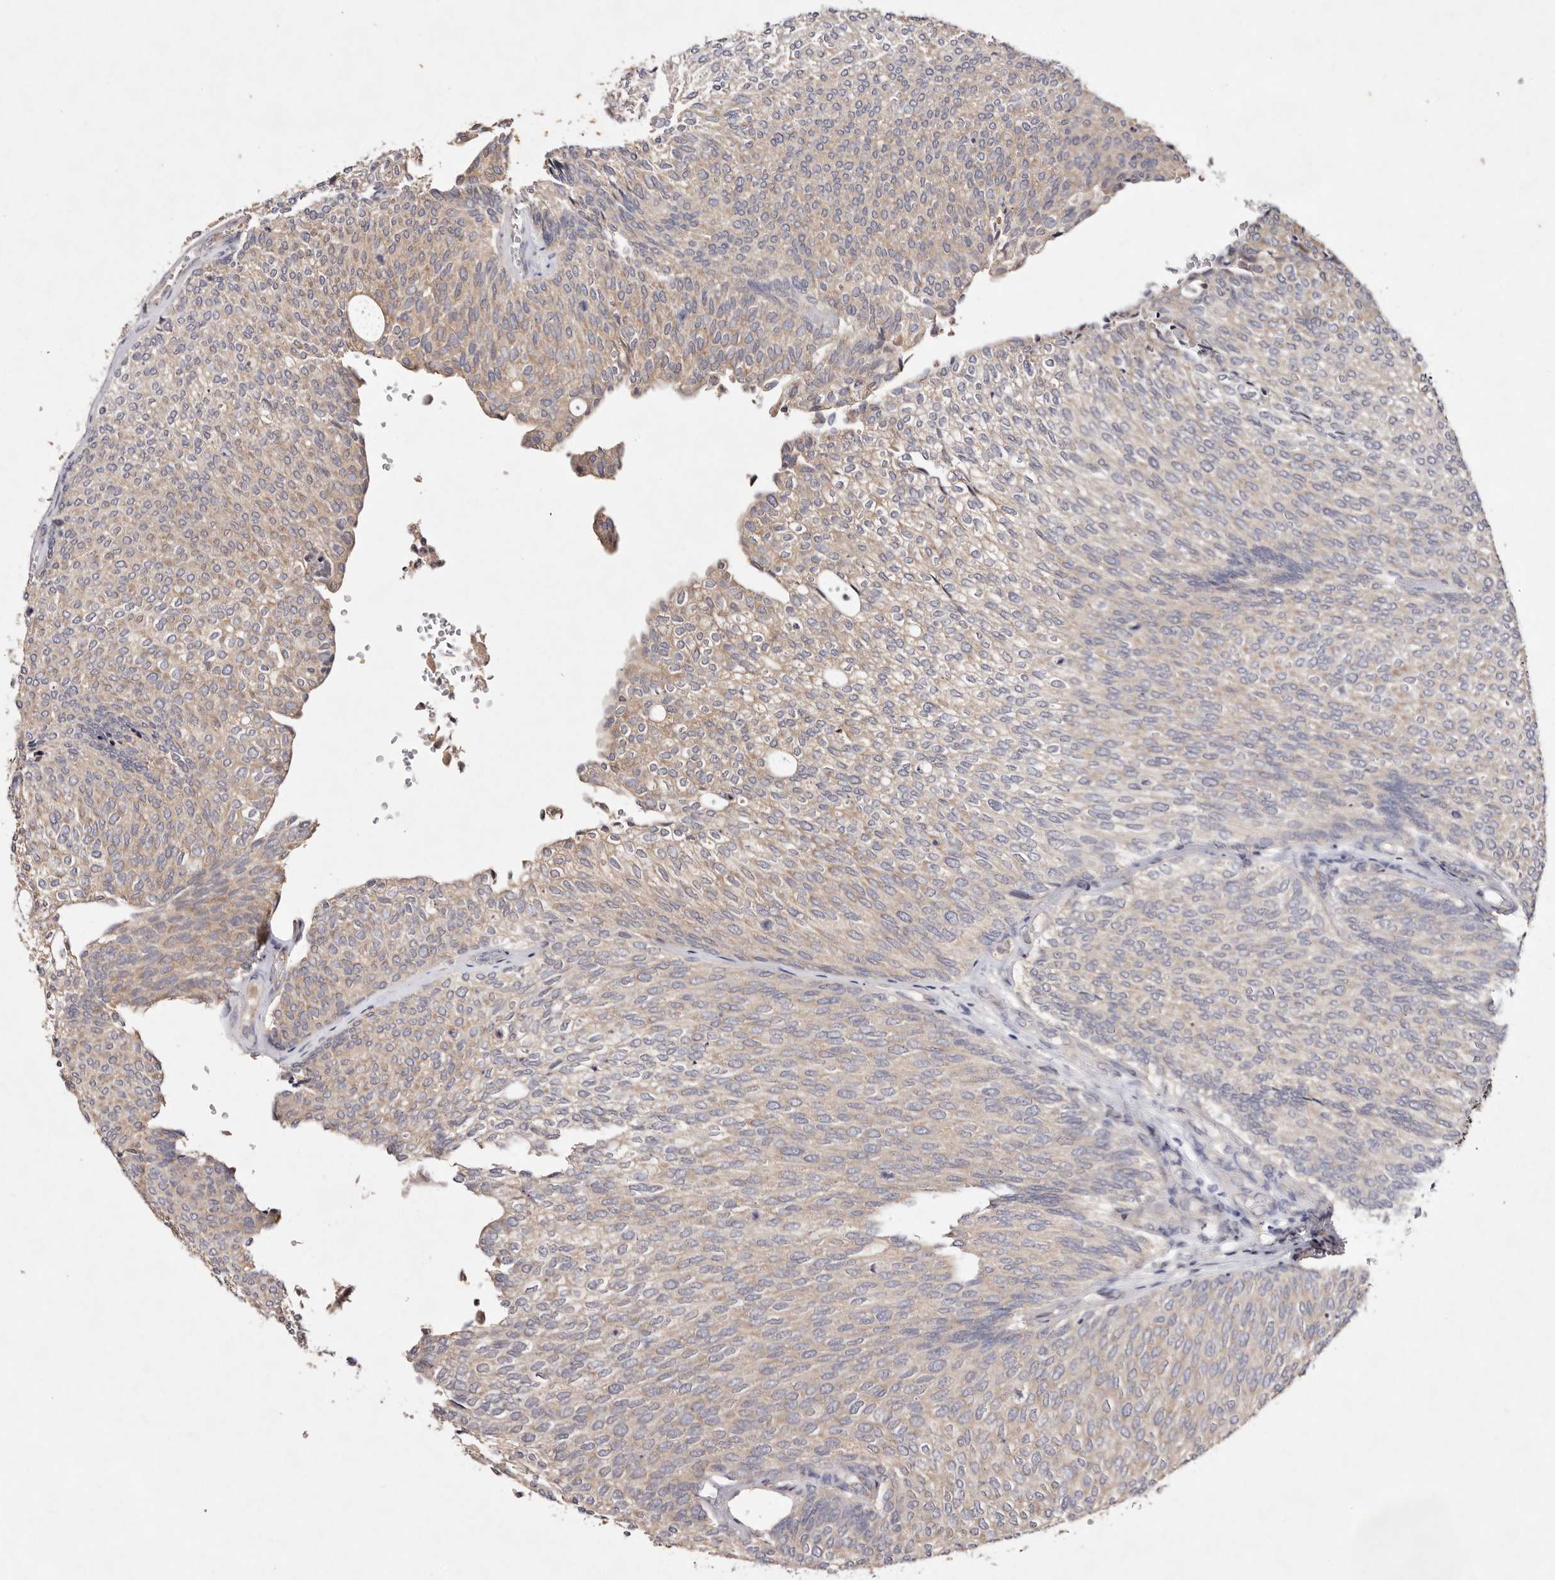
{"staining": {"intensity": "weak", "quantity": "25%-75%", "location": "cytoplasmic/membranous"}, "tissue": "urothelial cancer", "cell_type": "Tumor cells", "image_type": "cancer", "snomed": [{"axis": "morphology", "description": "Urothelial carcinoma, Low grade"}, {"axis": "topography", "description": "Urinary bladder"}], "caption": "Immunohistochemical staining of low-grade urothelial carcinoma reveals weak cytoplasmic/membranous protein positivity in about 25%-75% of tumor cells.", "gene": "TSC2", "patient": {"sex": "female", "age": 79}}